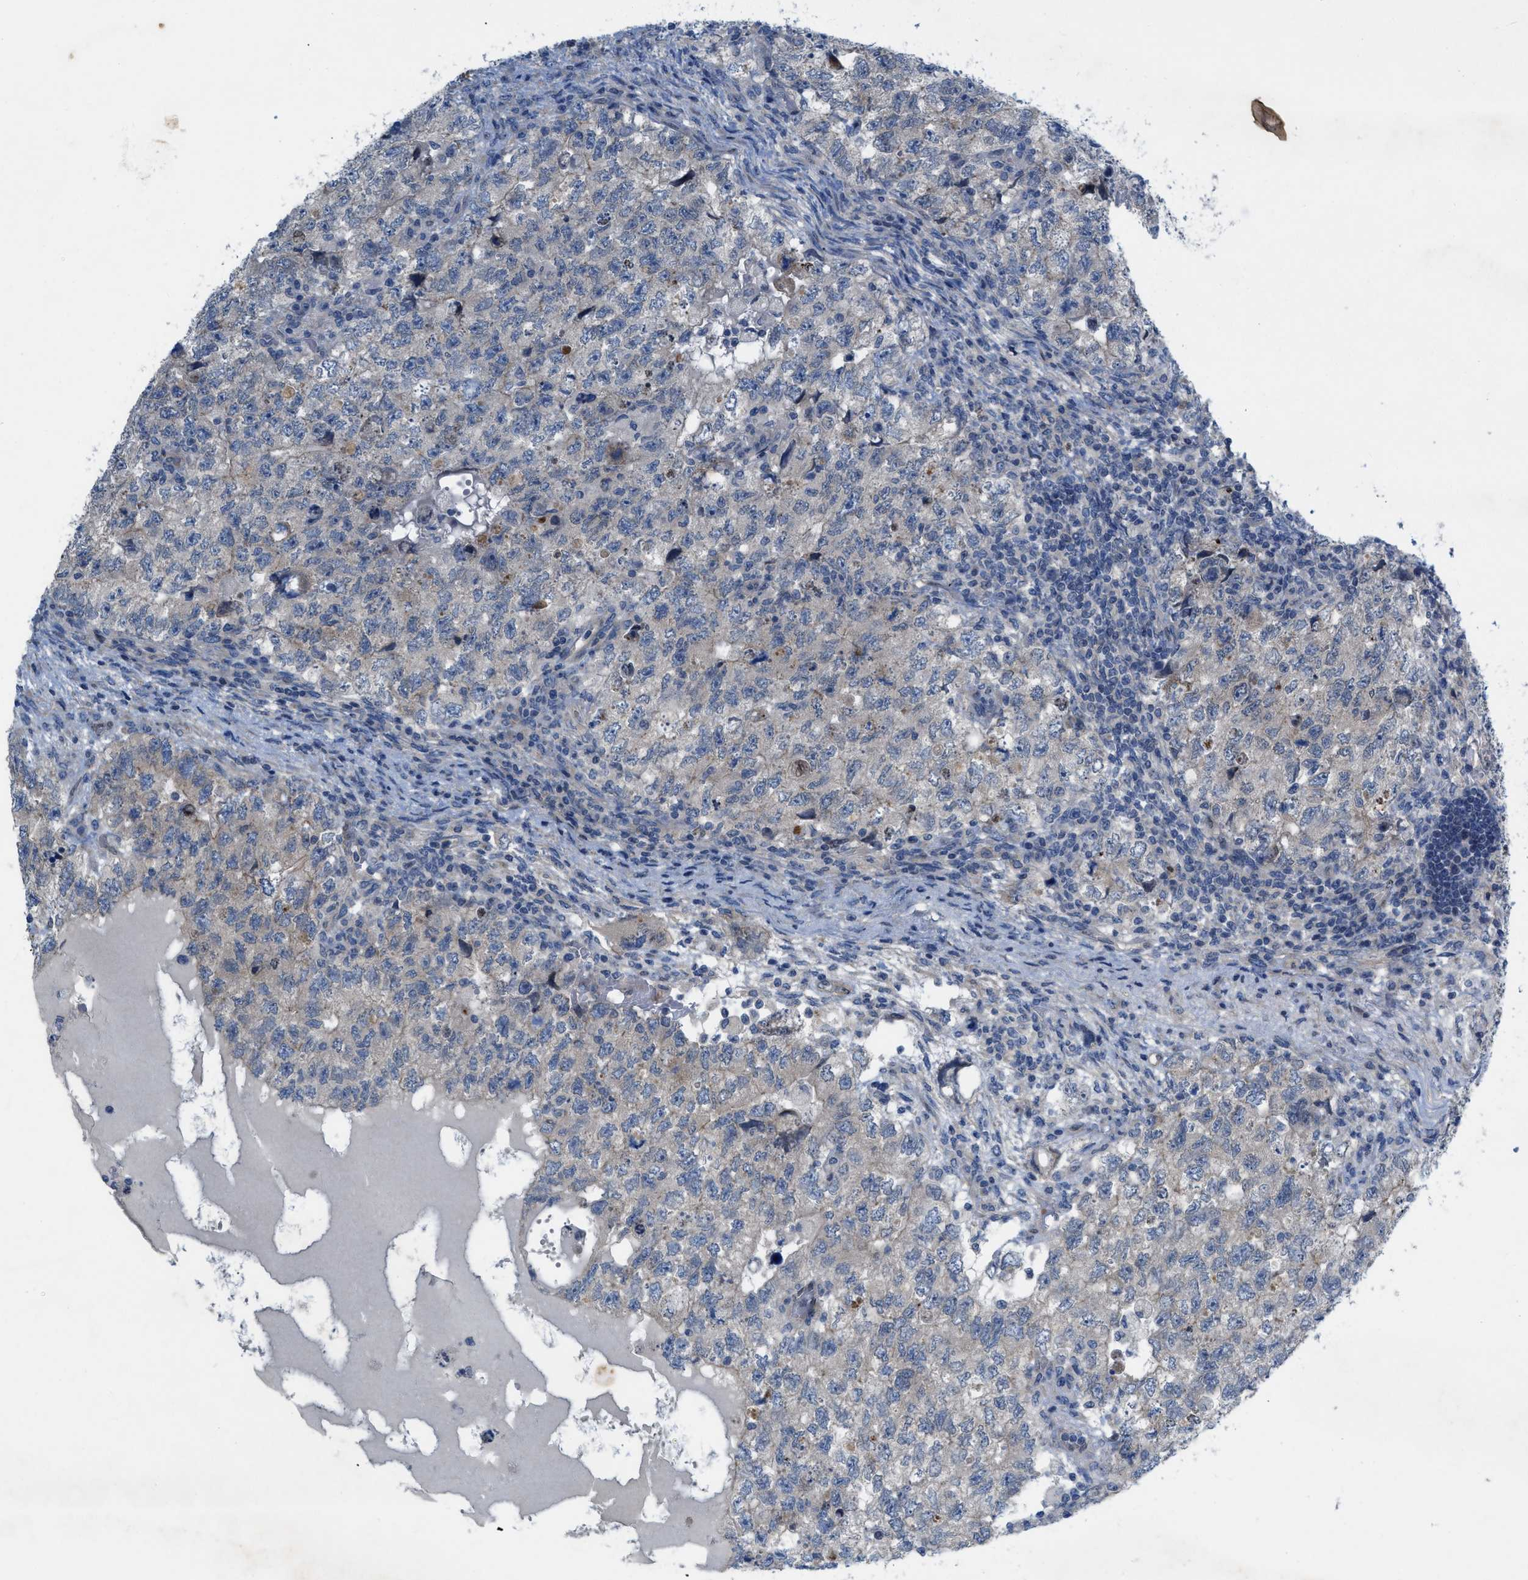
{"staining": {"intensity": "weak", "quantity": "<25%", "location": "cytoplasmic/membranous"}, "tissue": "testis cancer", "cell_type": "Tumor cells", "image_type": "cancer", "snomed": [{"axis": "morphology", "description": "Carcinoma, Embryonal, NOS"}, {"axis": "topography", "description": "Testis"}], "caption": "Immunohistochemistry (IHC) micrograph of testis embryonal carcinoma stained for a protein (brown), which reveals no expression in tumor cells. (Brightfield microscopy of DAB (3,3'-diaminobenzidine) IHC at high magnification).", "gene": "NDEL1", "patient": {"sex": "male", "age": 36}}